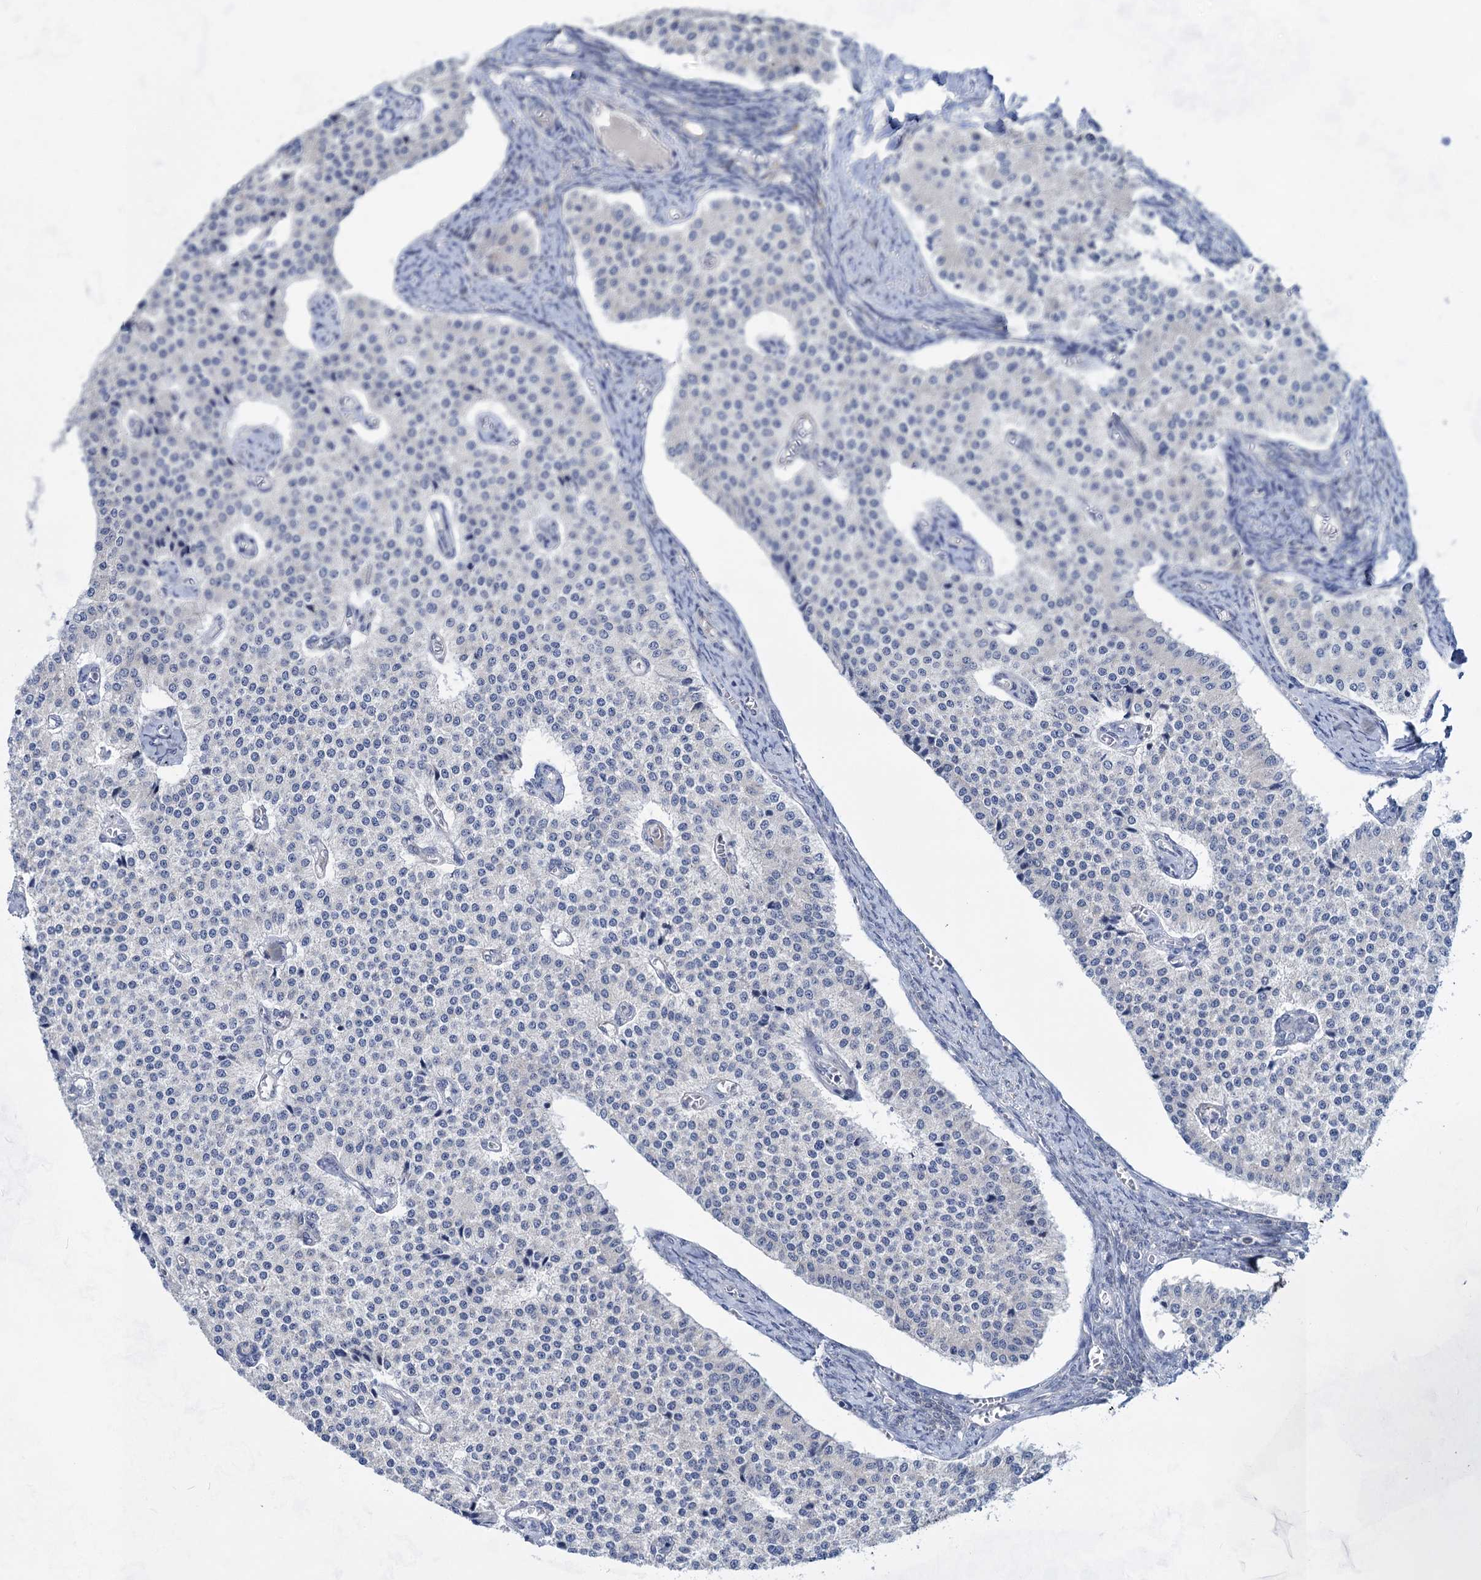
{"staining": {"intensity": "negative", "quantity": "none", "location": "none"}, "tissue": "carcinoid", "cell_type": "Tumor cells", "image_type": "cancer", "snomed": [{"axis": "morphology", "description": "Carcinoid, malignant, NOS"}, {"axis": "topography", "description": "Colon"}], "caption": "An image of carcinoid stained for a protein reveals no brown staining in tumor cells.", "gene": "TTC17", "patient": {"sex": "female", "age": 52}}